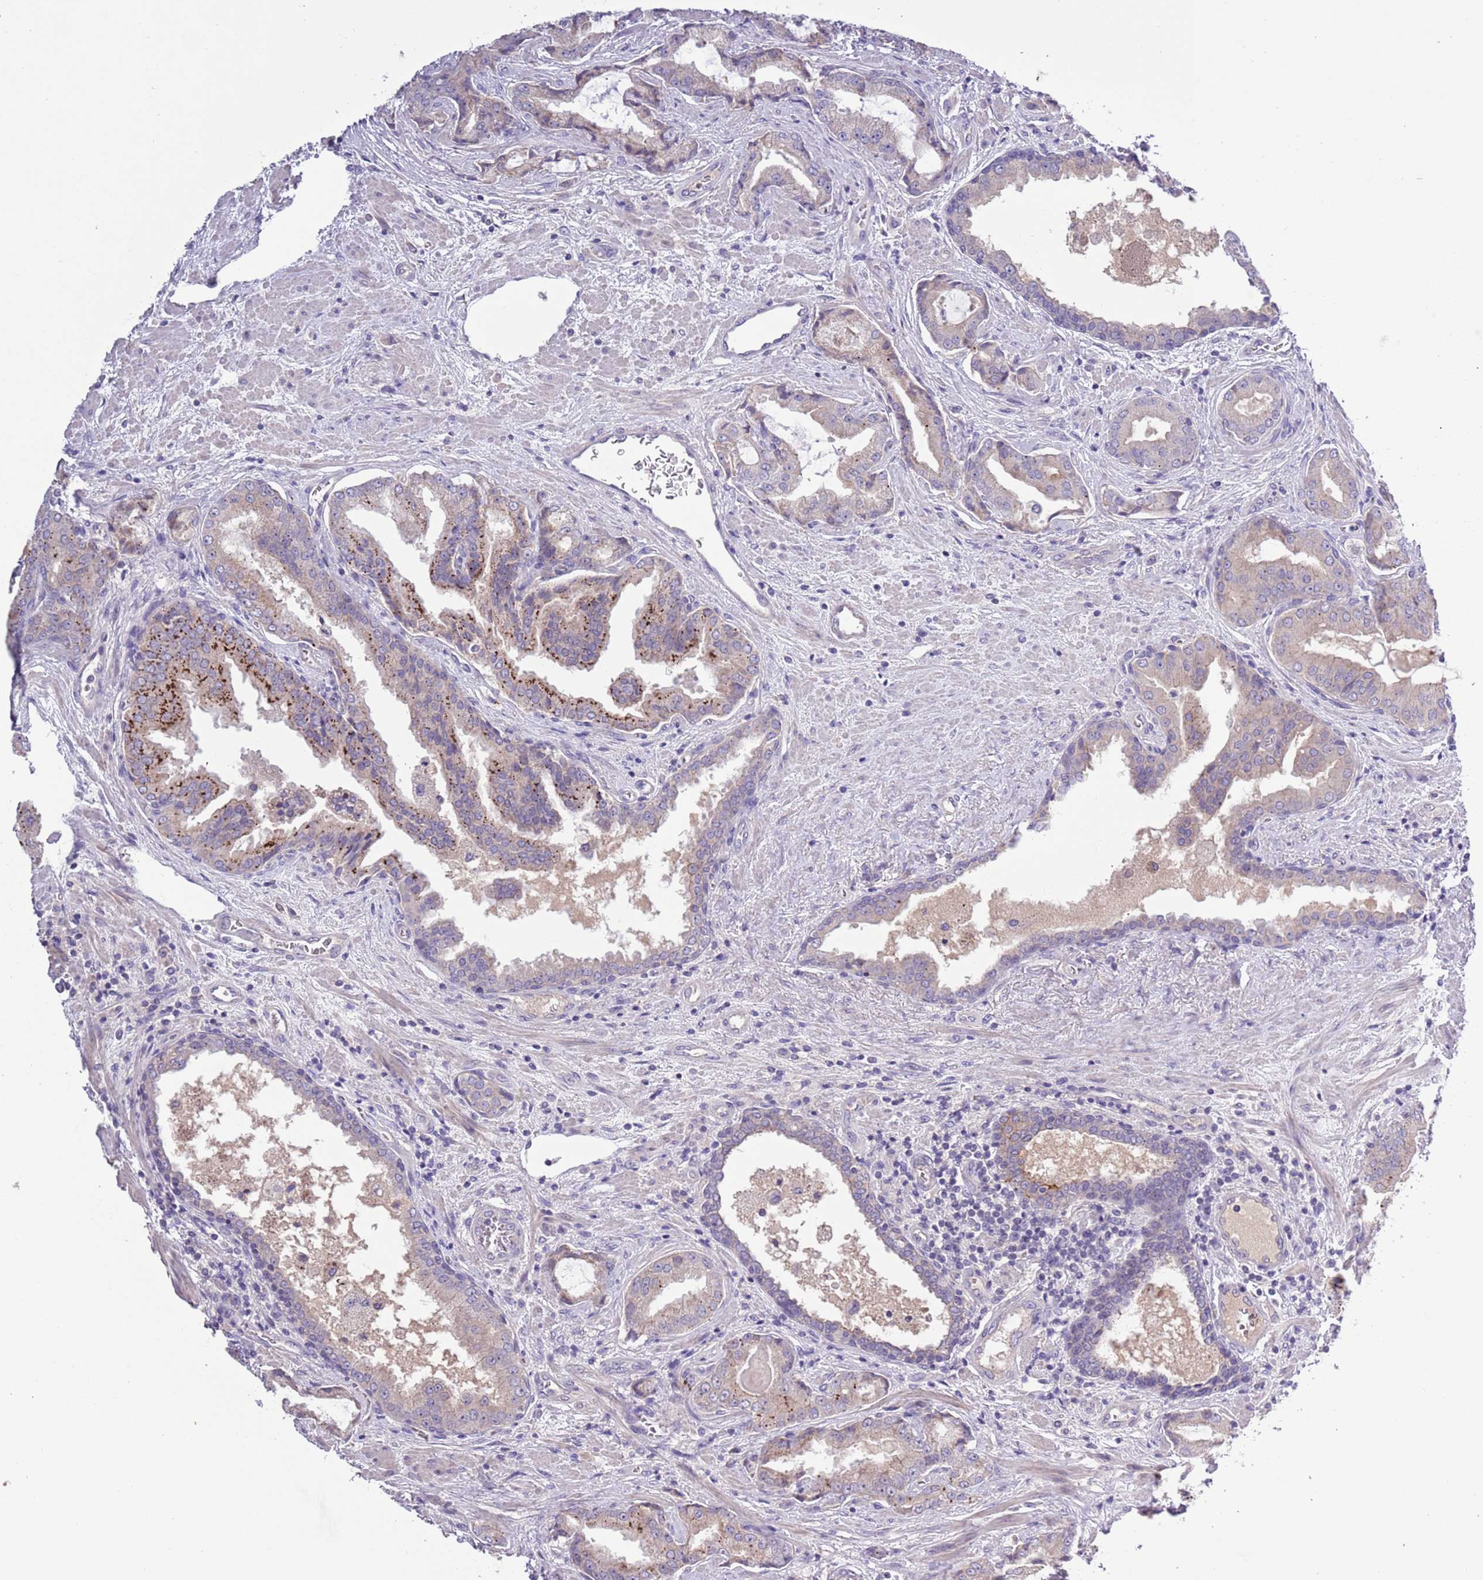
{"staining": {"intensity": "weak", "quantity": "25%-75%", "location": "cytoplasmic/membranous"}, "tissue": "prostate cancer", "cell_type": "Tumor cells", "image_type": "cancer", "snomed": [{"axis": "morphology", "description": "Adenocarcinoma, High grade"}, {"axis": "topography", "description": "Prostate"}], "caption": "A brown stain shows weak cytoplasmic/membranous positivity of a protein in prostate cancer (adenocarcinoma (high-grade)) tumor cells. Nuclei are stained in blue.", "gene": "SHROOM3", "patient": {"sex": "male", "age": 68}}